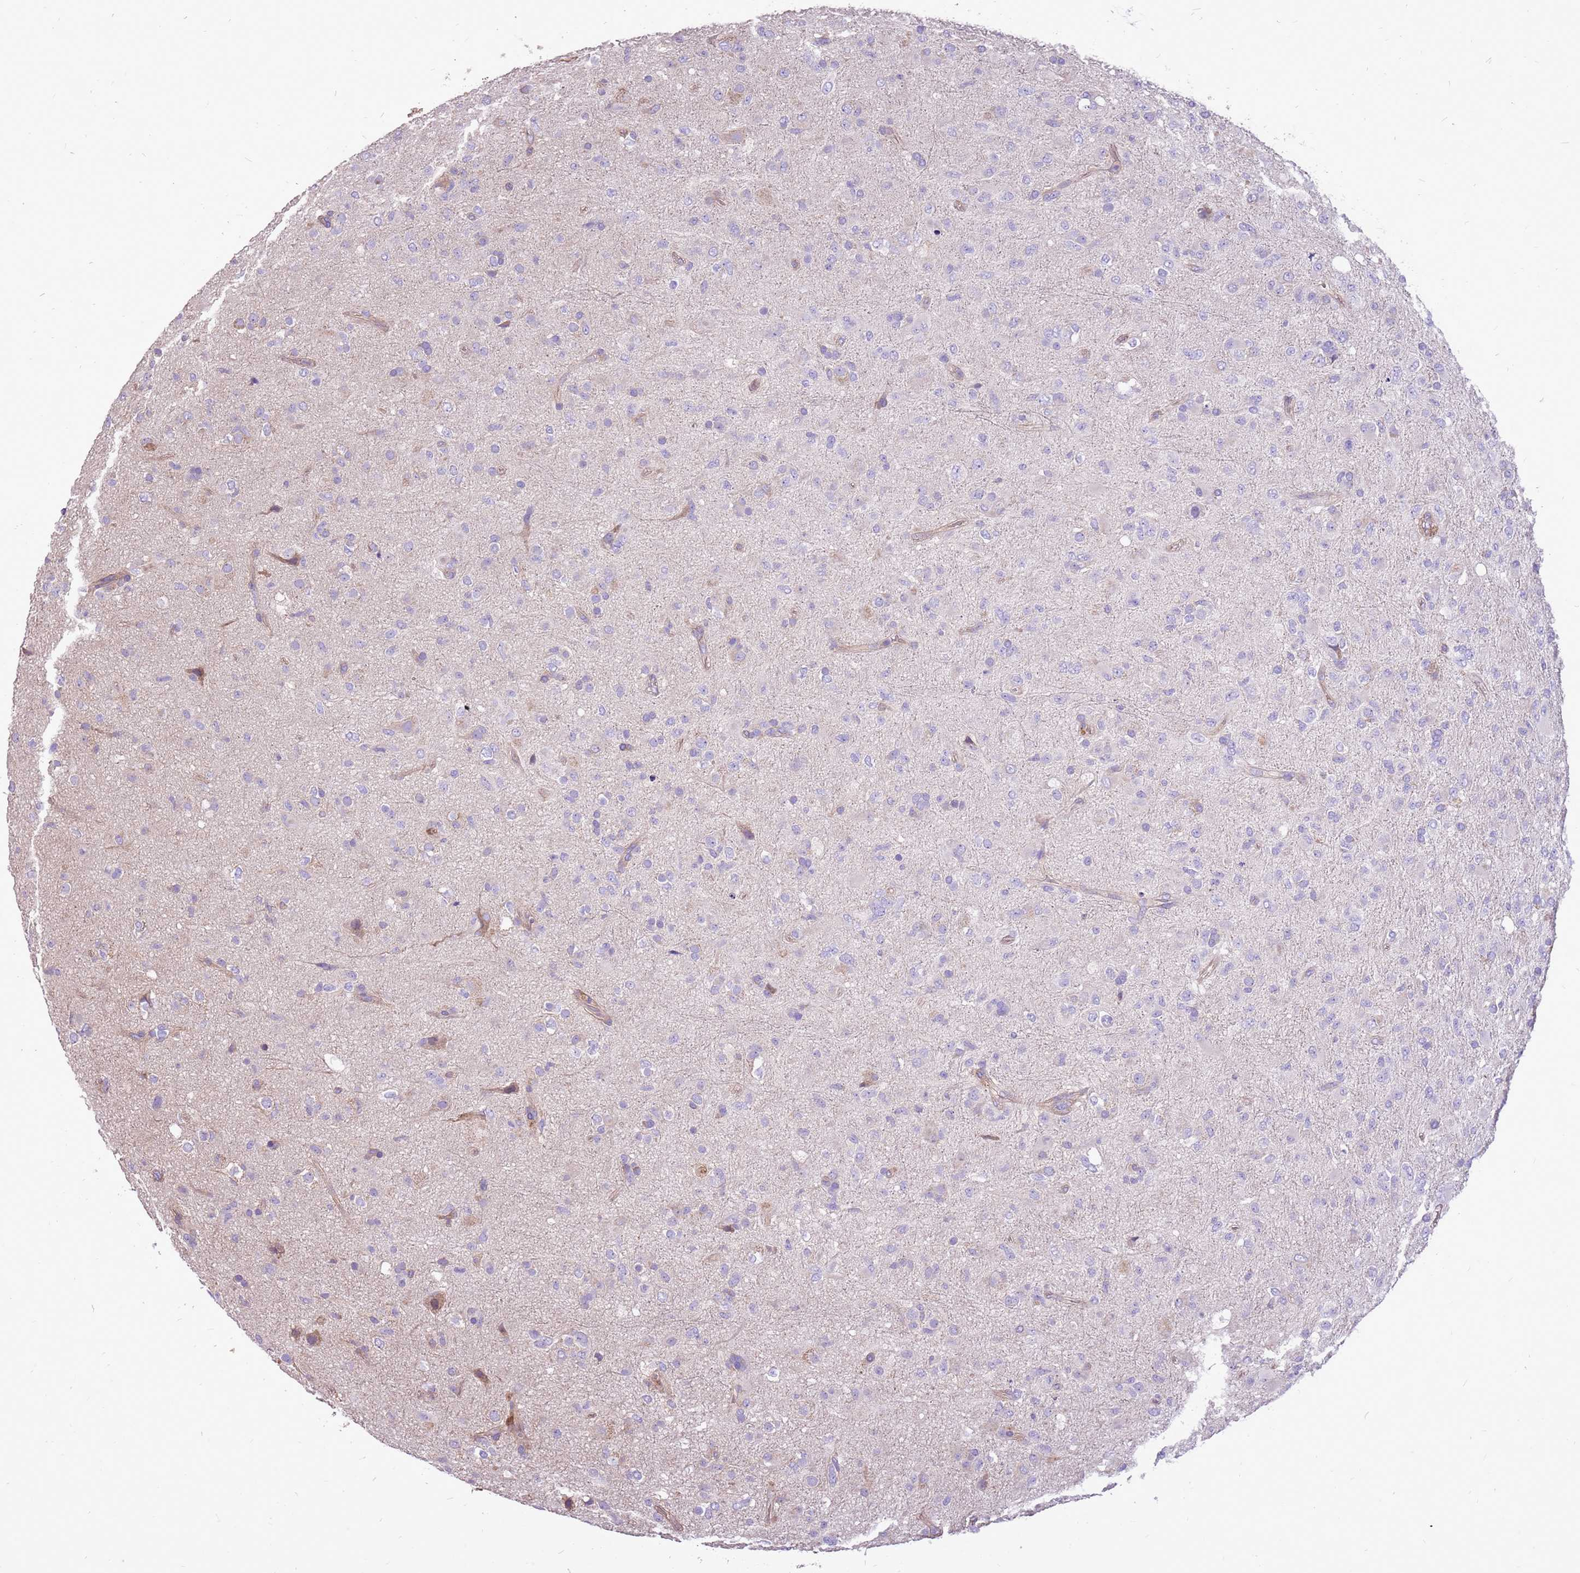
{"staining": {"intensity": "negative", "quantity": "none", "location": "none"}, "tissue": "glioma", "cell_type": "Tumor cells", "image_type": "cancer", "snomed": [{"axis": "morphology", "description": "Glioma, malignant, Low grade"}, {"axis": "topography", "description": "Brain"}], "caption": "Photomicrograph shows no significant protein positivity in tumor cells of malignant glioma (low-grade).", "gene": "WASHC4", "patient": {"sex": "male", "age": 65}}